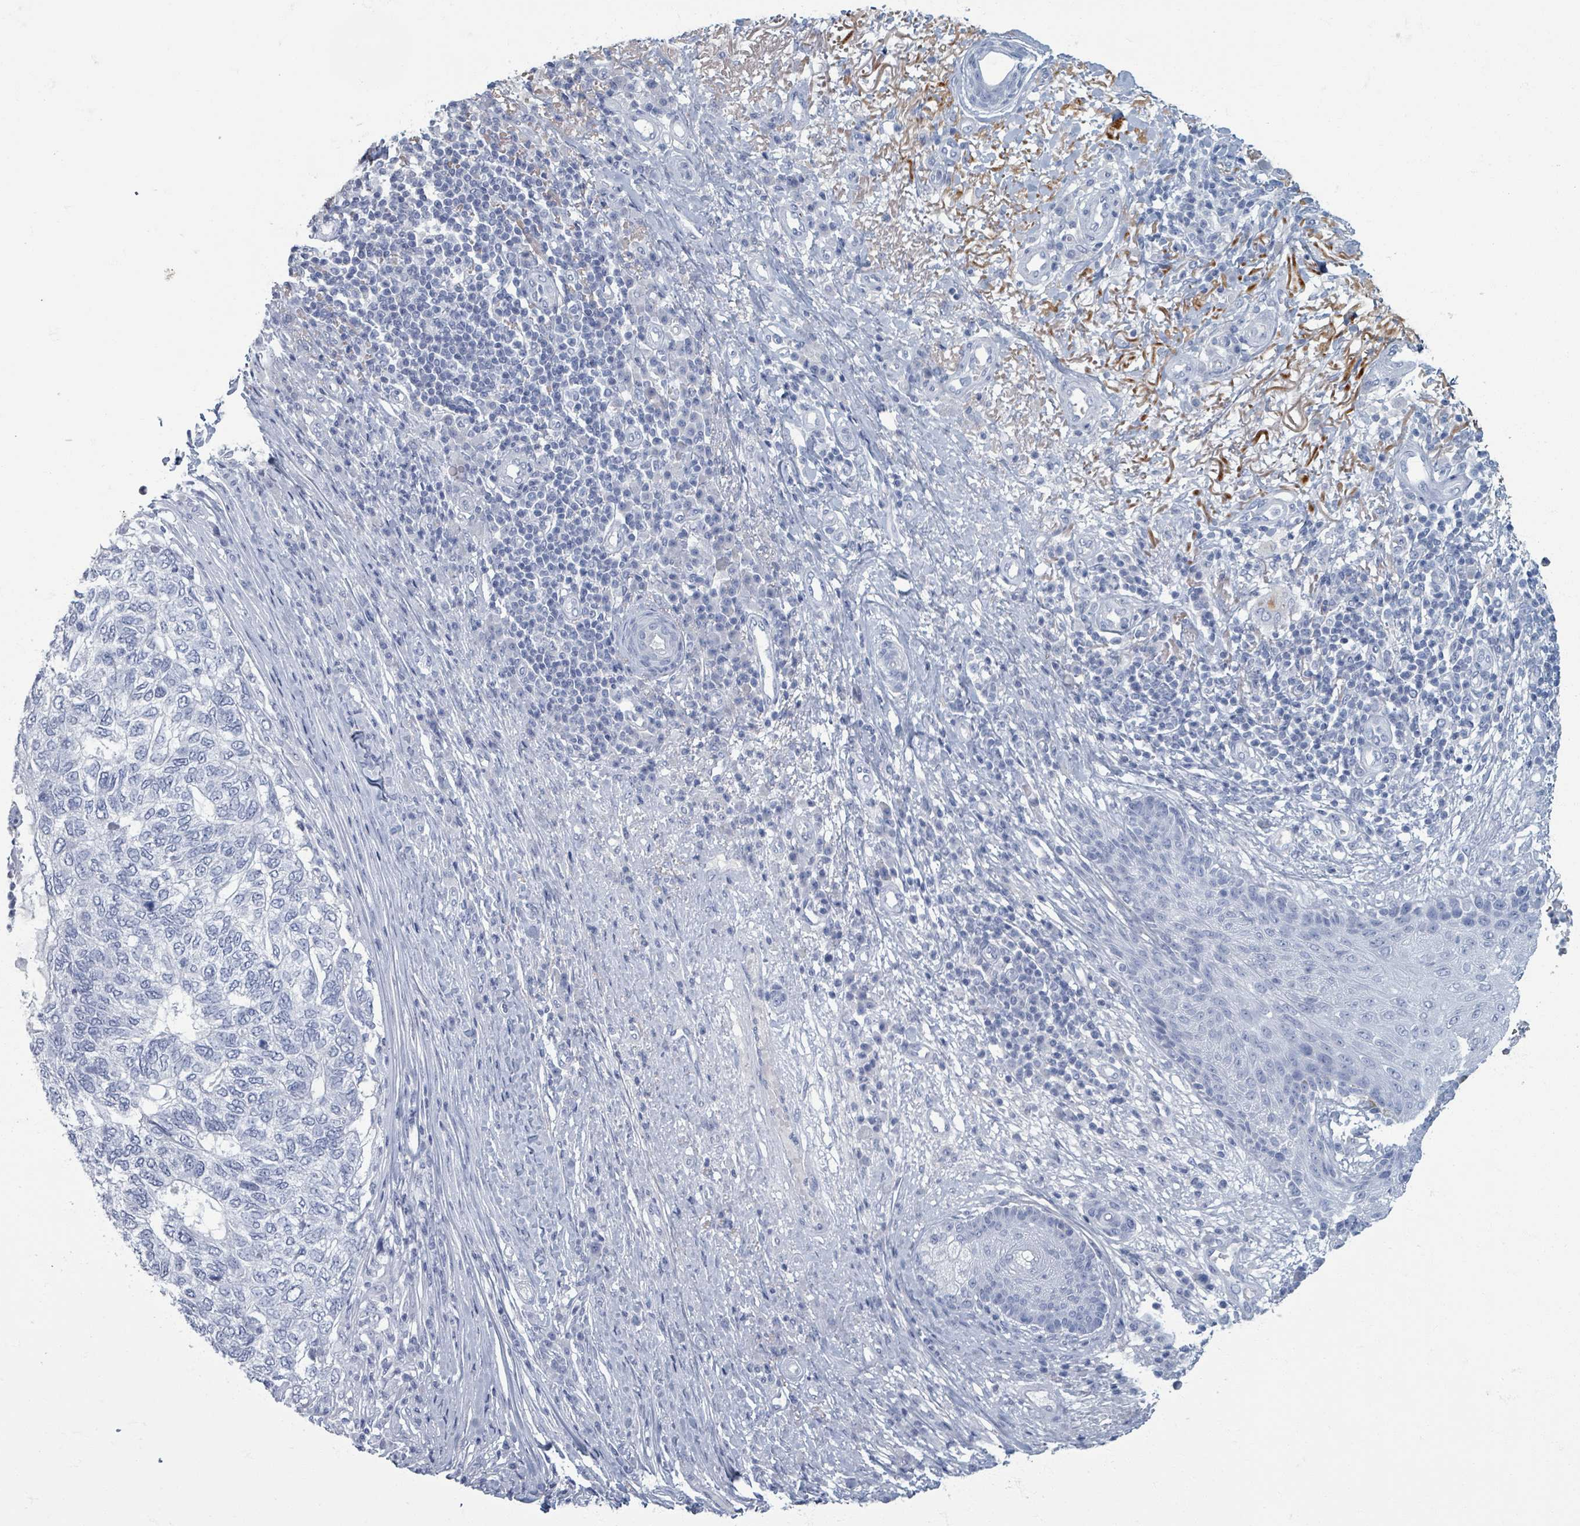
{"staining": {"intensity": "negative", "quantity": "none", "location": "none"}, "tissue": "skin cancer", "cell_type": "Tumor cells", "image_type": "cancer", "snomed": [{"axis": "morphology", "description": "Basal cell carcinoma"}, {"axis": "topography", "description": "Skin"}], "caption": "Image shows no significant protein staining in tumor cells of skin cancer (basal cell carcinoma).", "gene": "TAS2R1", "patient": {"sex": "female", "age": 65}}